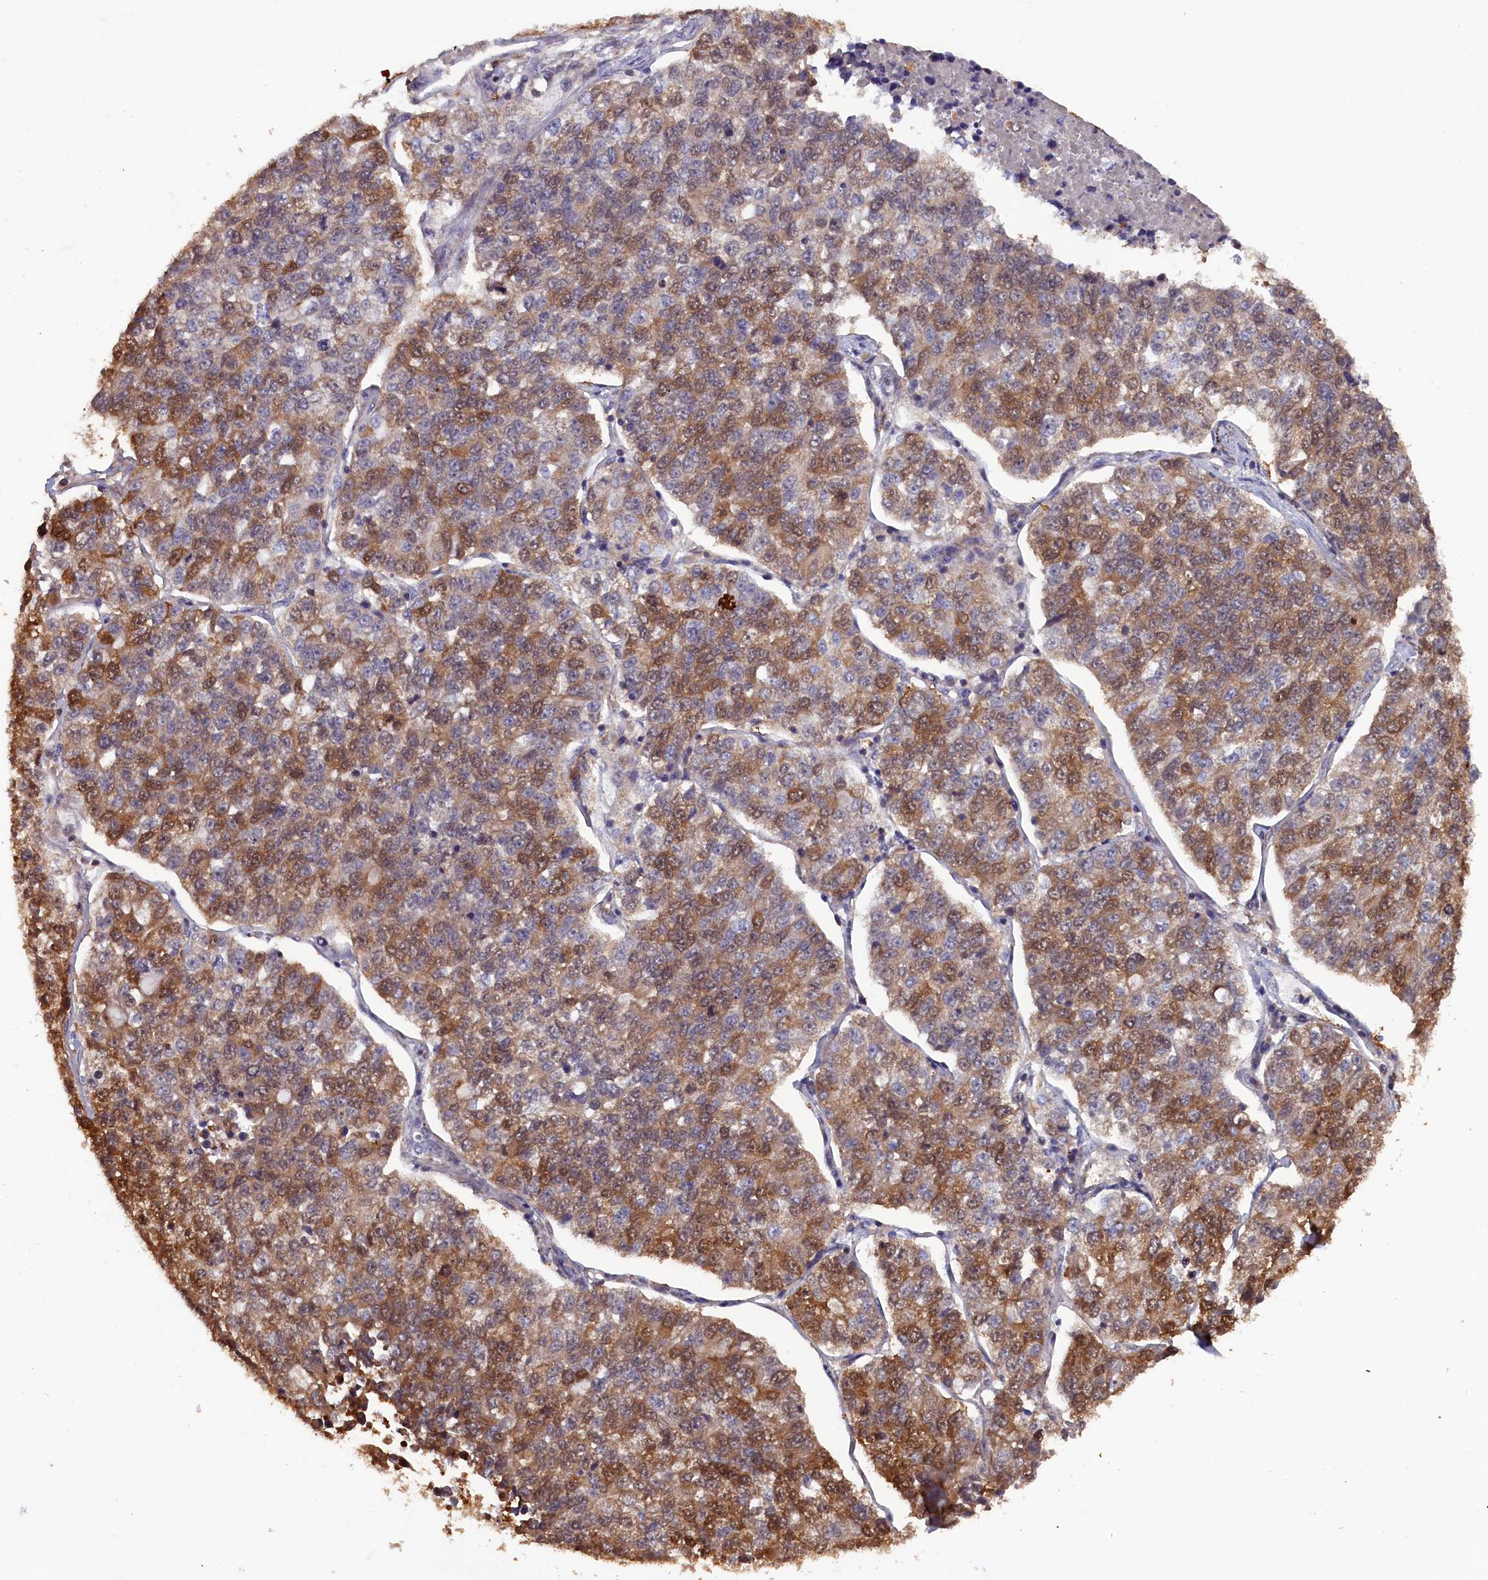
{"staining": {"intensity": "moderate", "quantity": "25%-75%", "location": "cytoplasmic/membranous,nuclear"}, "tissue": "lung cancer", "cell_type": "Tumor cells", "image_type": "cancer", "snomed": [{"axis": "morphology", "description": "Adenocarcinoma, NOS"}, {"axis": "topography", "description": "Lung"}], "caption": "Immunohistochemical staining of lung cancer reveals medium levels of moderate cytoplasmic/membranous and nuclear protein positivity in approximately 25%-75% of tumor cells.", "gene": "JPT2", "patient": {"sex": "male", "age": 49}}